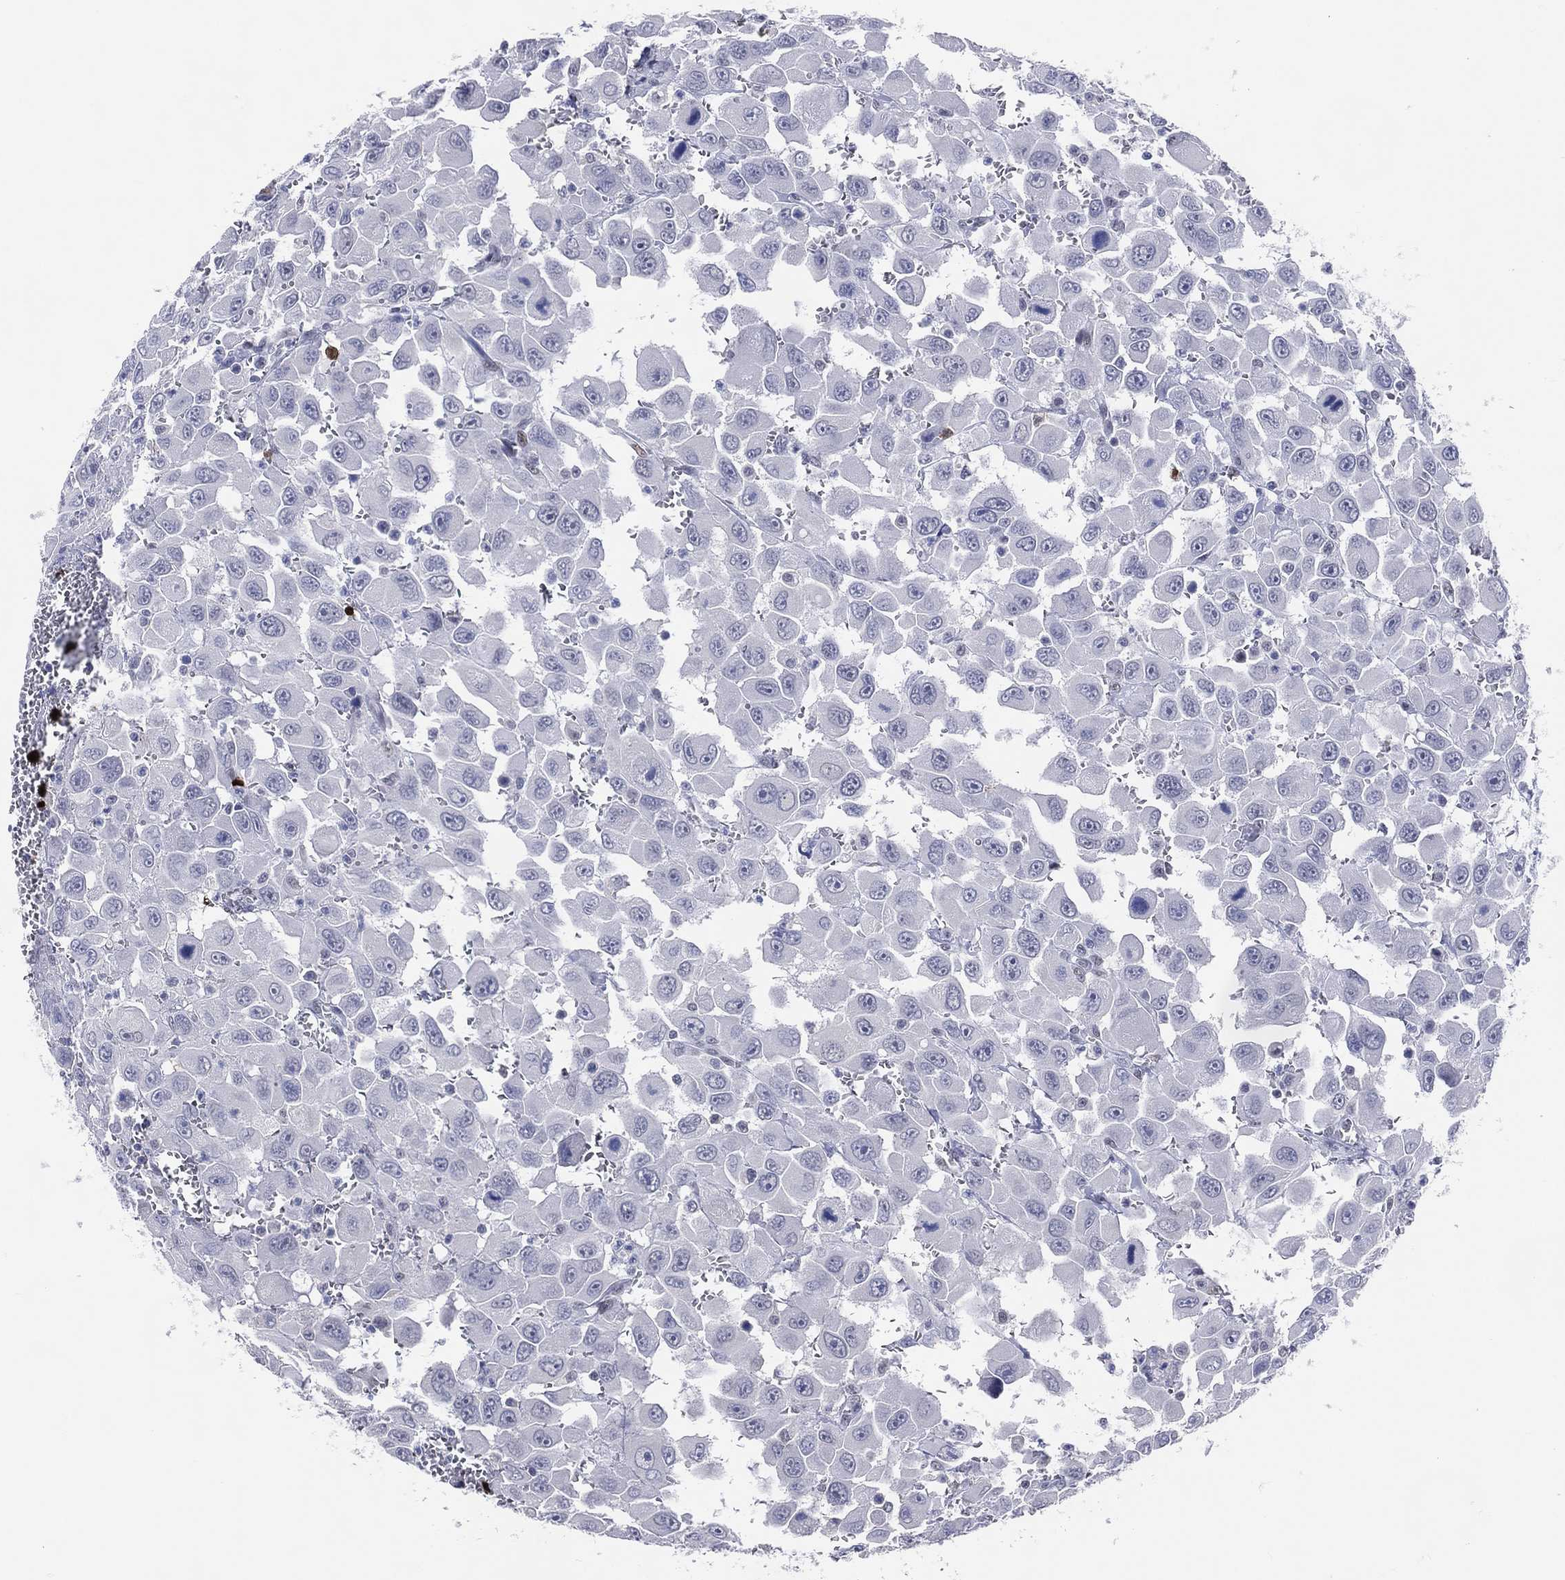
{"staining": {"intensity": "negative", "quantity": "none", "location": "none"}, "tissue": "head and neck cancer", "cell_type": "Tumor cells", "image_type": "cancer", "snomed": [{"axis": "morphology", "description": "Squamous cell carcinoma, NOS"}, {"axis": "morphology", "description": "Squamous cell carcinoma, metastatic, NOS"}, {"axis": "topography", "description": "Oral tissue"}, {"axis": "topography", "description": "Head-Neck"}], "caption": "Immunohistochemical staining of human metastatic squamous cell carcinoma (head and neck) reveals no significant expression in tumor cells.", "gene": "CFAP58", "patient": {"sex": "female", "age": 85}}